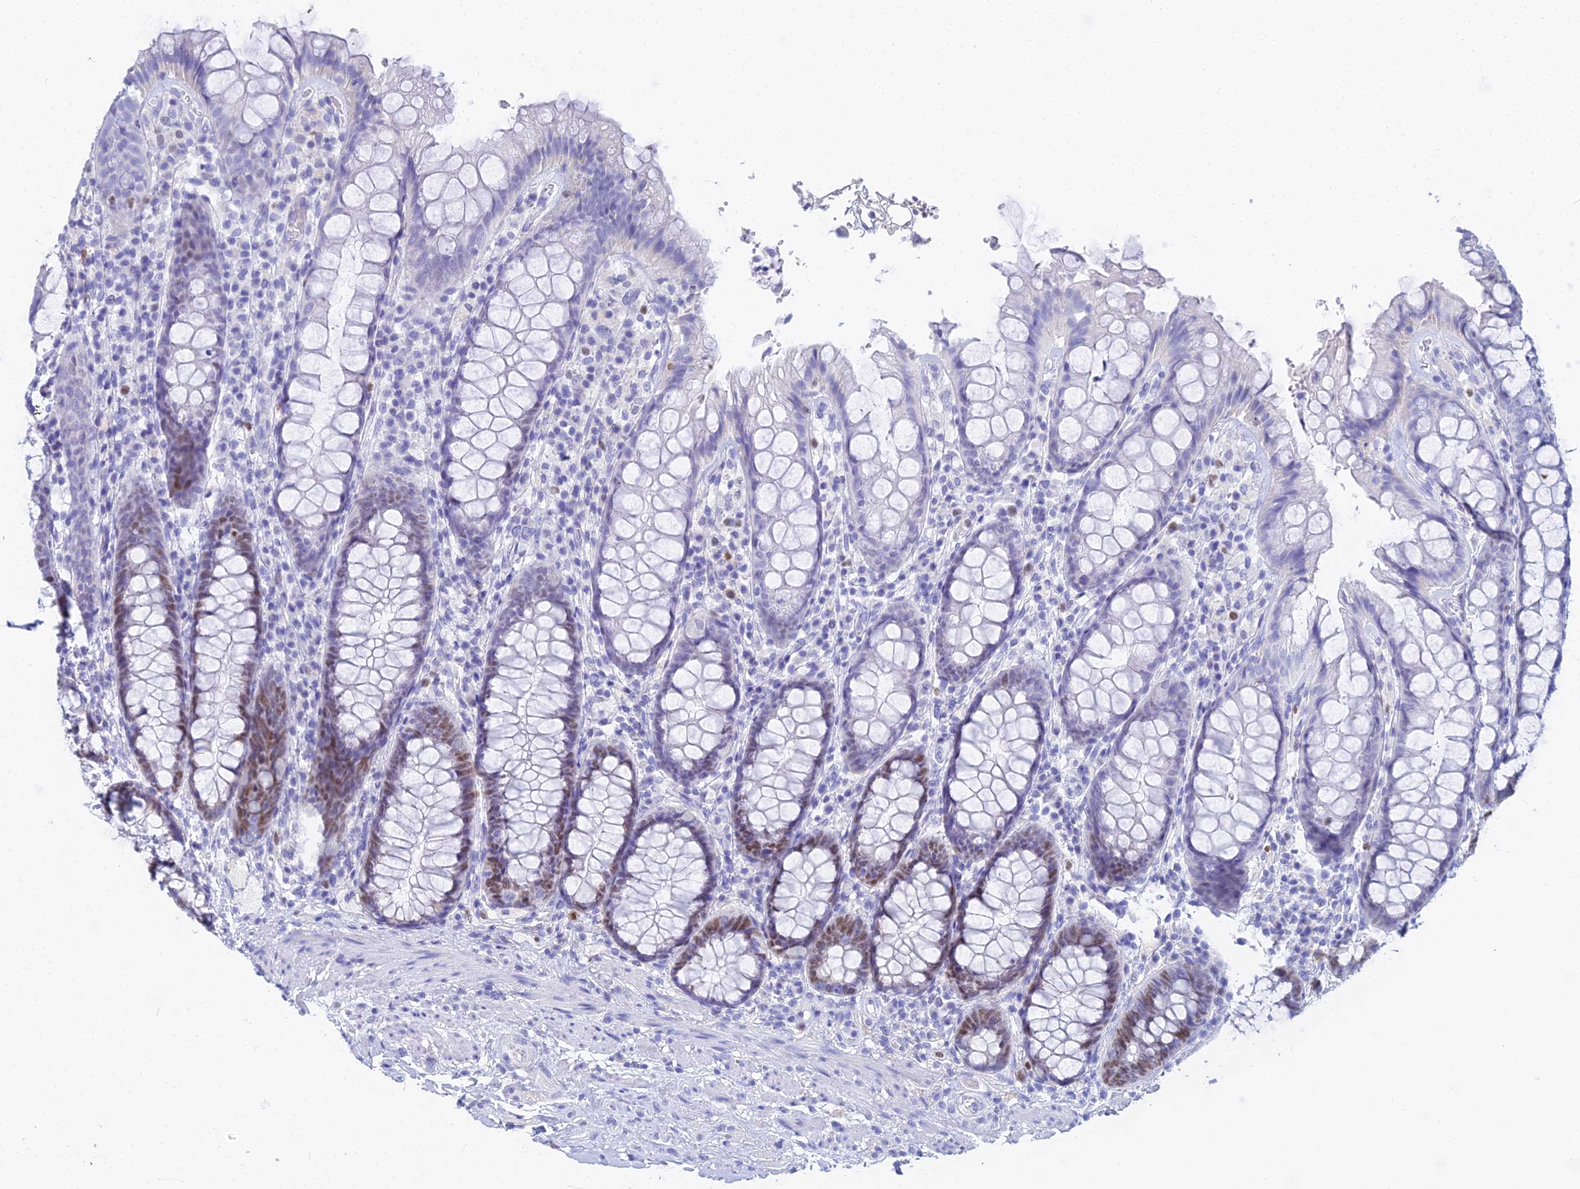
{"staining": {"intensity": "moderate", "quantity": "<25%", "location": "nuclear"}, "tissue": "rectum", "cell_type": "Glandular cells", "image_type": "normal", "snomed": [{"axis": "morphology", "description": "Normal tissue, NOS"}, {"axis": "topography", "description": "Rectum"}], "caption": "Immunohistochemical staining of normal rectum reveals moderate nuclear protein staining in about <25% of glandular cells. (DAB = brown stain, brightfield microscopy at high magnification).", "gene": "MCM2", "patient": {"sex": "male", "age": 83}}